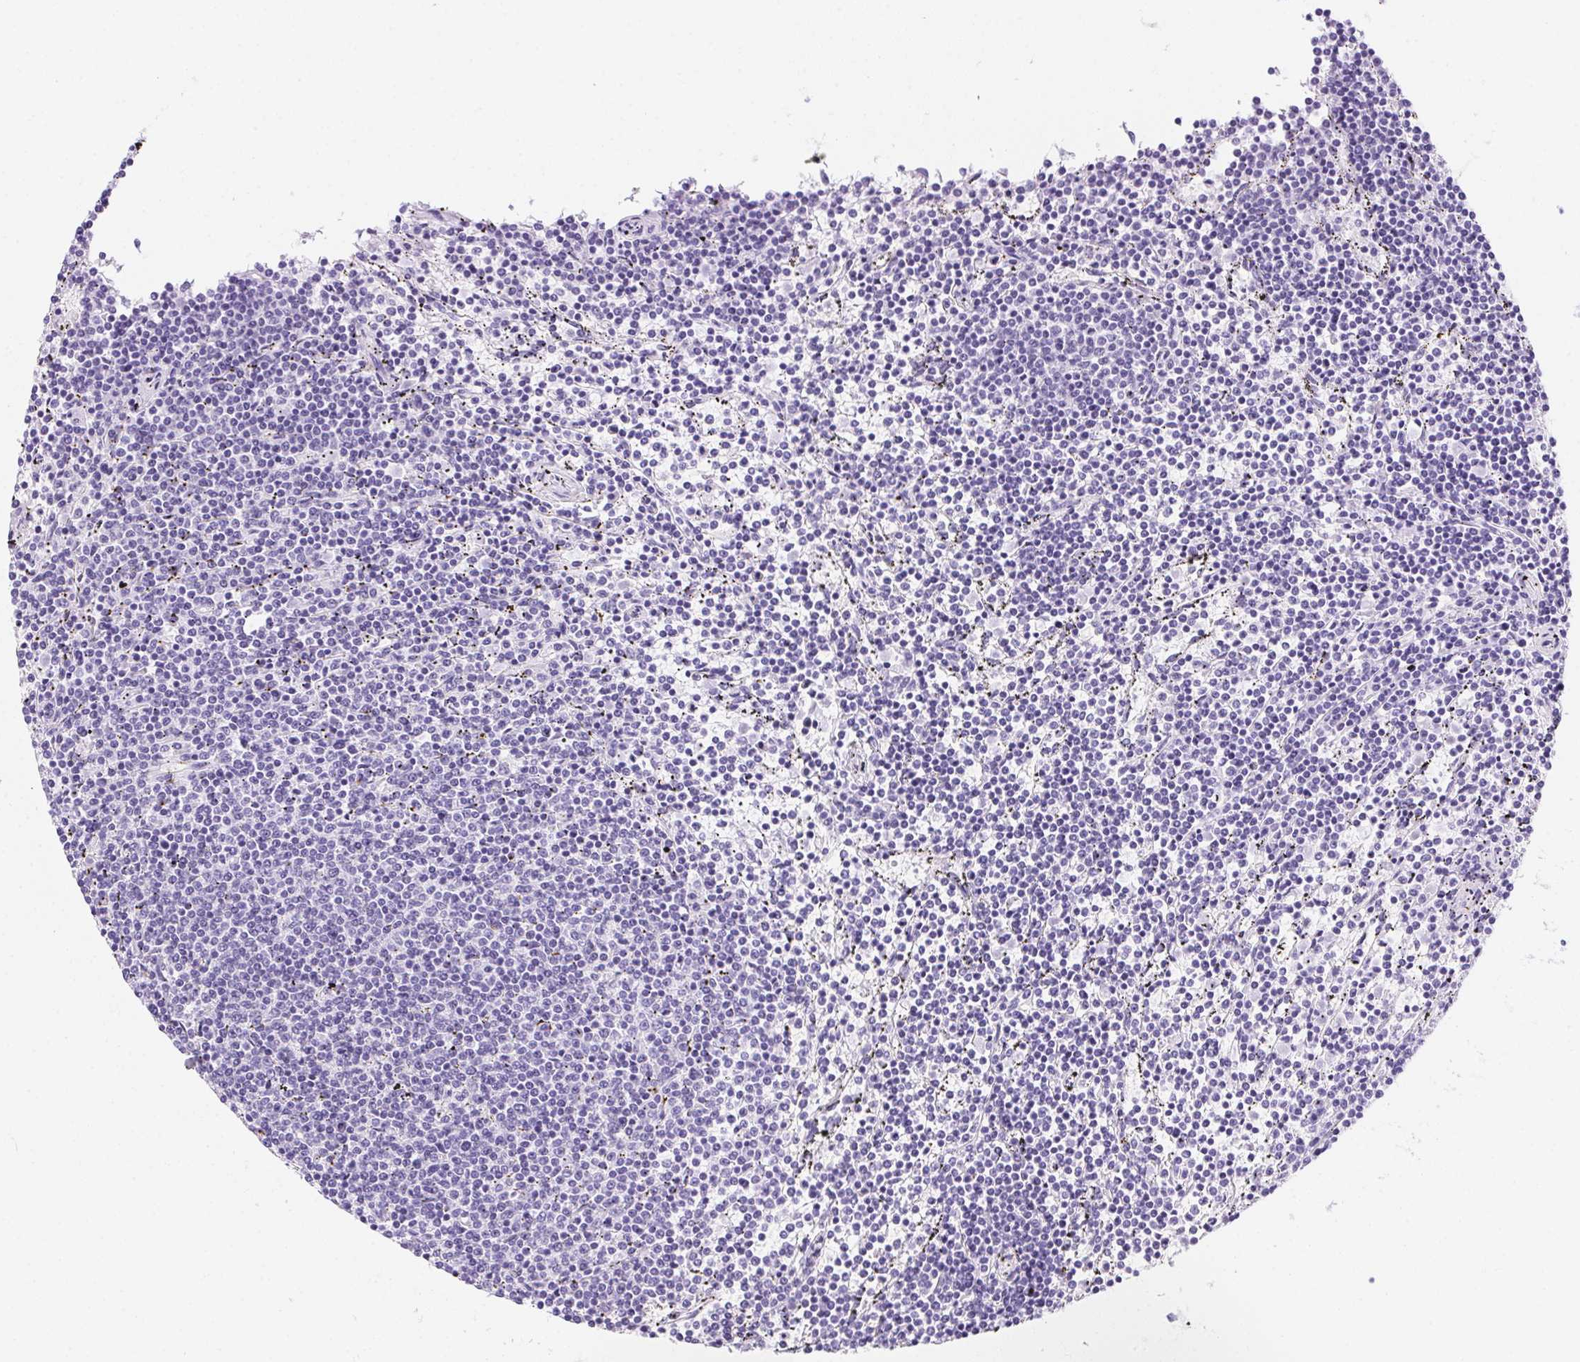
{"staining": {"intensity": "negative", "quantity": "none", "location": "none"}, "tissue": "lymphoma", "cell_type": "Tumor cells", "image_type": "cancer", "snomed": [{"axis": "morphology", "description": "Malignant lymphoma, non-Hodgkin's type, Low grade"}, {"axis": "topography", "description": "Spleen"}], "caption": "Lymphoma stained for a protein using immunohistochemistry (IHC) exhibits no positivity tumor cells.", "gene": "PRKAA1", "patient": {"sex": "female", "age": 50}}